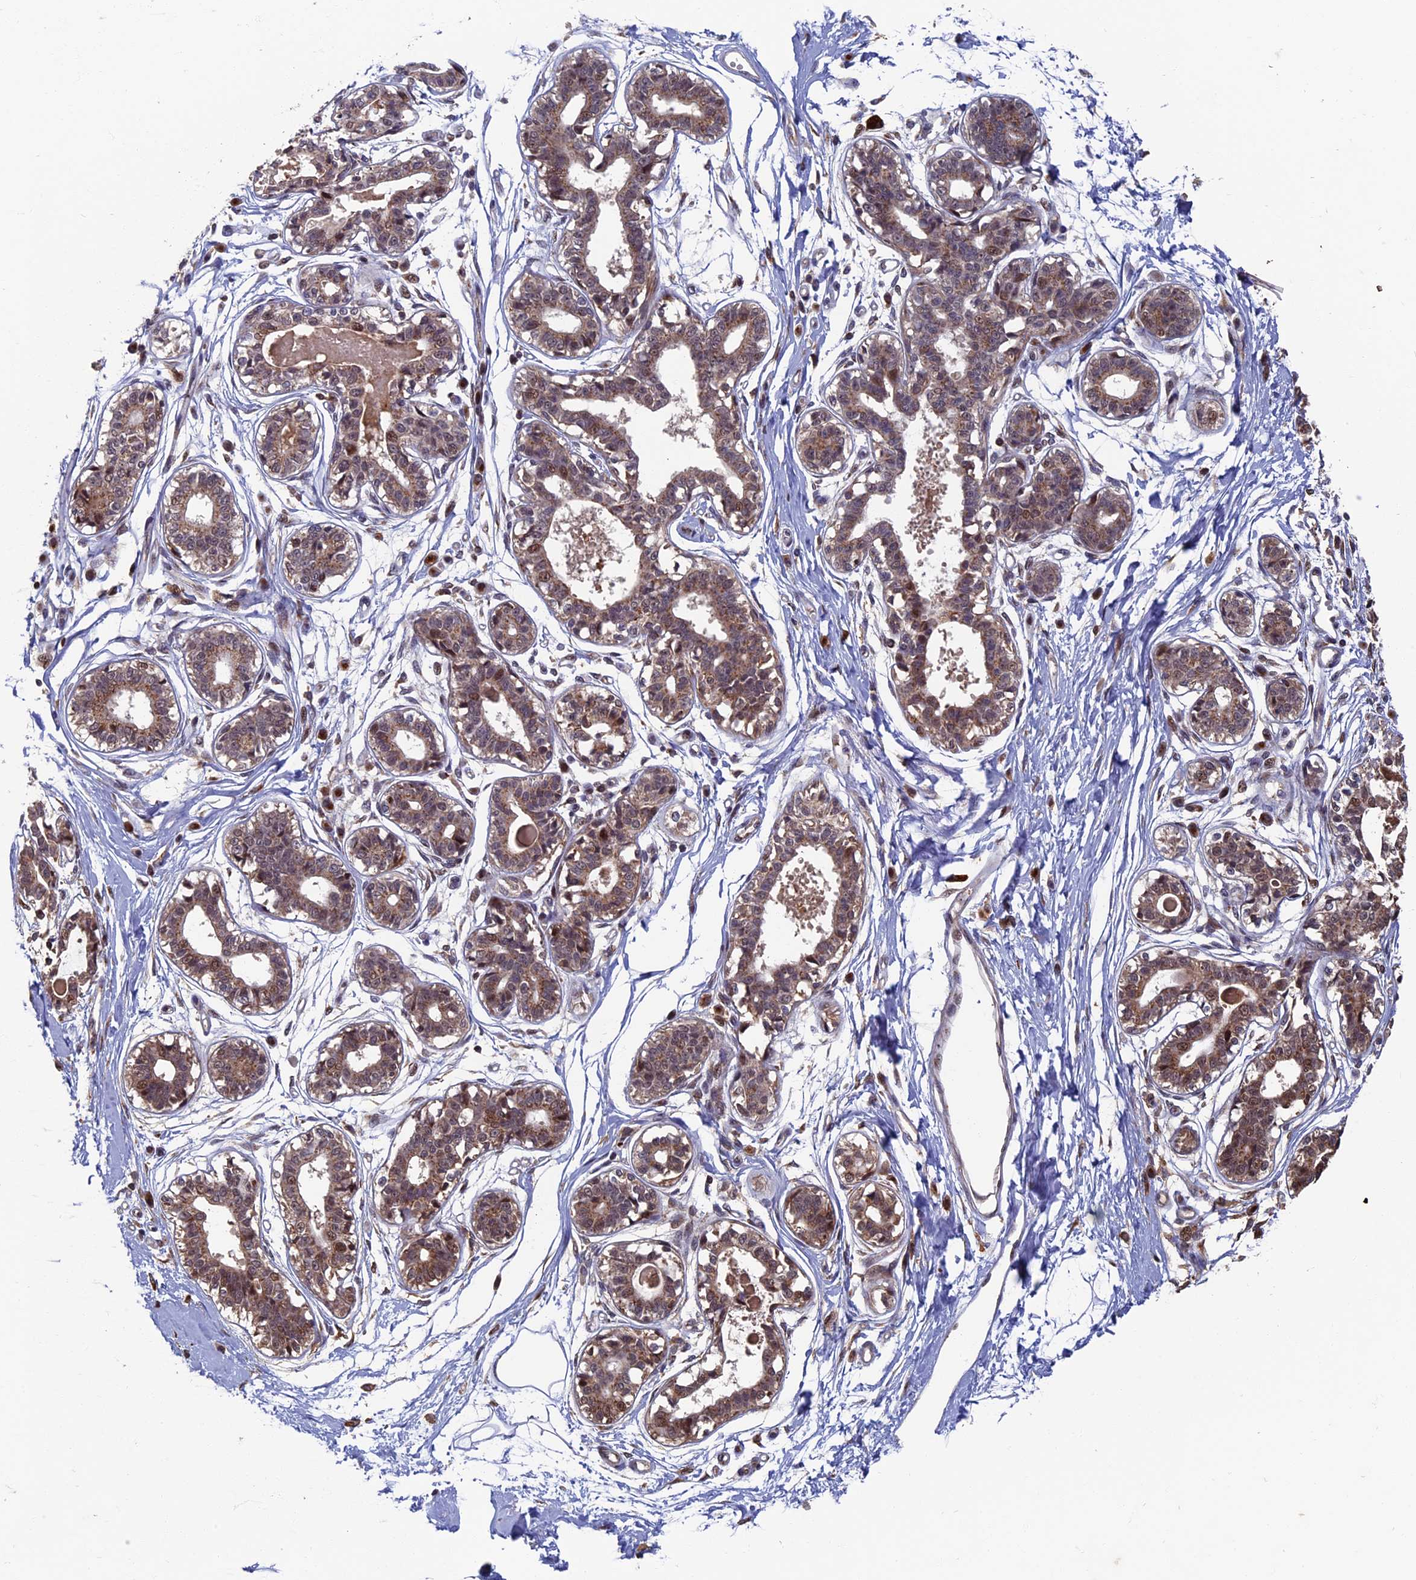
{"staining": {"intensity": "moderate", "quantity": ">75%", "location": "nuclear"}, "tissue": "breast", "cell_type": "Adipocytes", "image_type": "normal", "snomed": [{"axis": "morphology", "description": "Normal tissue, NOS"}, {"axis": "topography", "description": "Breast"}], "caption": "The image shows immunohistochemical staining of normal breast. There is moderate nuclear expression is seen in approximately >75% of adipocytes.", "gene": "RASGRF1", "patient": {"sex": "female", "age": 45}}